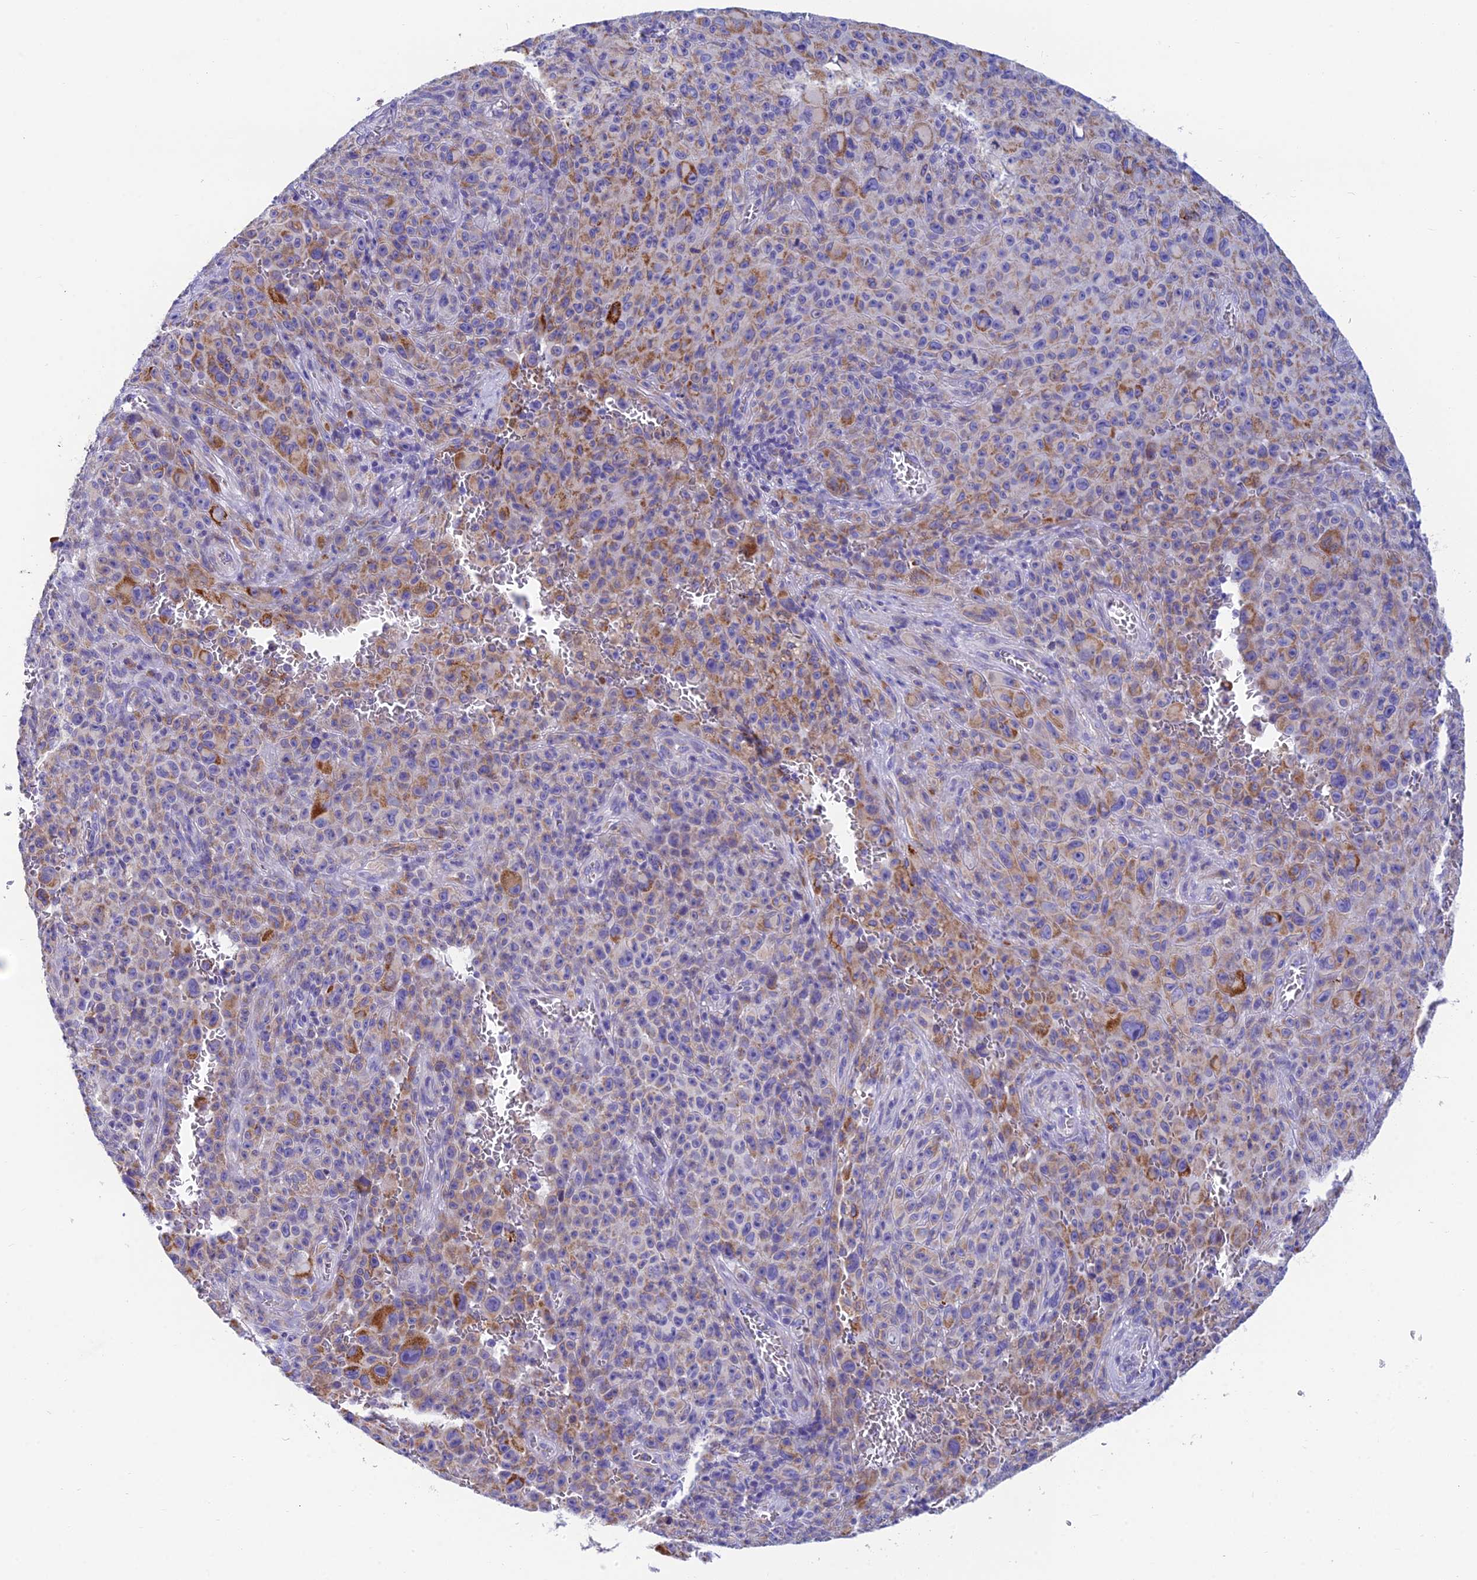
{"staining": {"intensity": "weak", "quantity": "25%-75%", "location": "cytoplasmic/membranous"}, "tissue": "melanoma", "cell_type": "Tumor cells", "image_type": "cancer", "snomed": [{"axis": "morphology", "description": "Malignant melanoma, NOS"}, {"axis": "topography", "description": "Skin"}], "caption": "Immunohistochemical staining of malignant melanoma reveals low levels of weak cytoplasmic/membranous protein expression in about 25%-75% of tumor cells. Ihc stains the protein of interest in brown and the nuclei are stained blue.", "gene": "REEP4", "patient": {"sex": "female", "age": 82}}